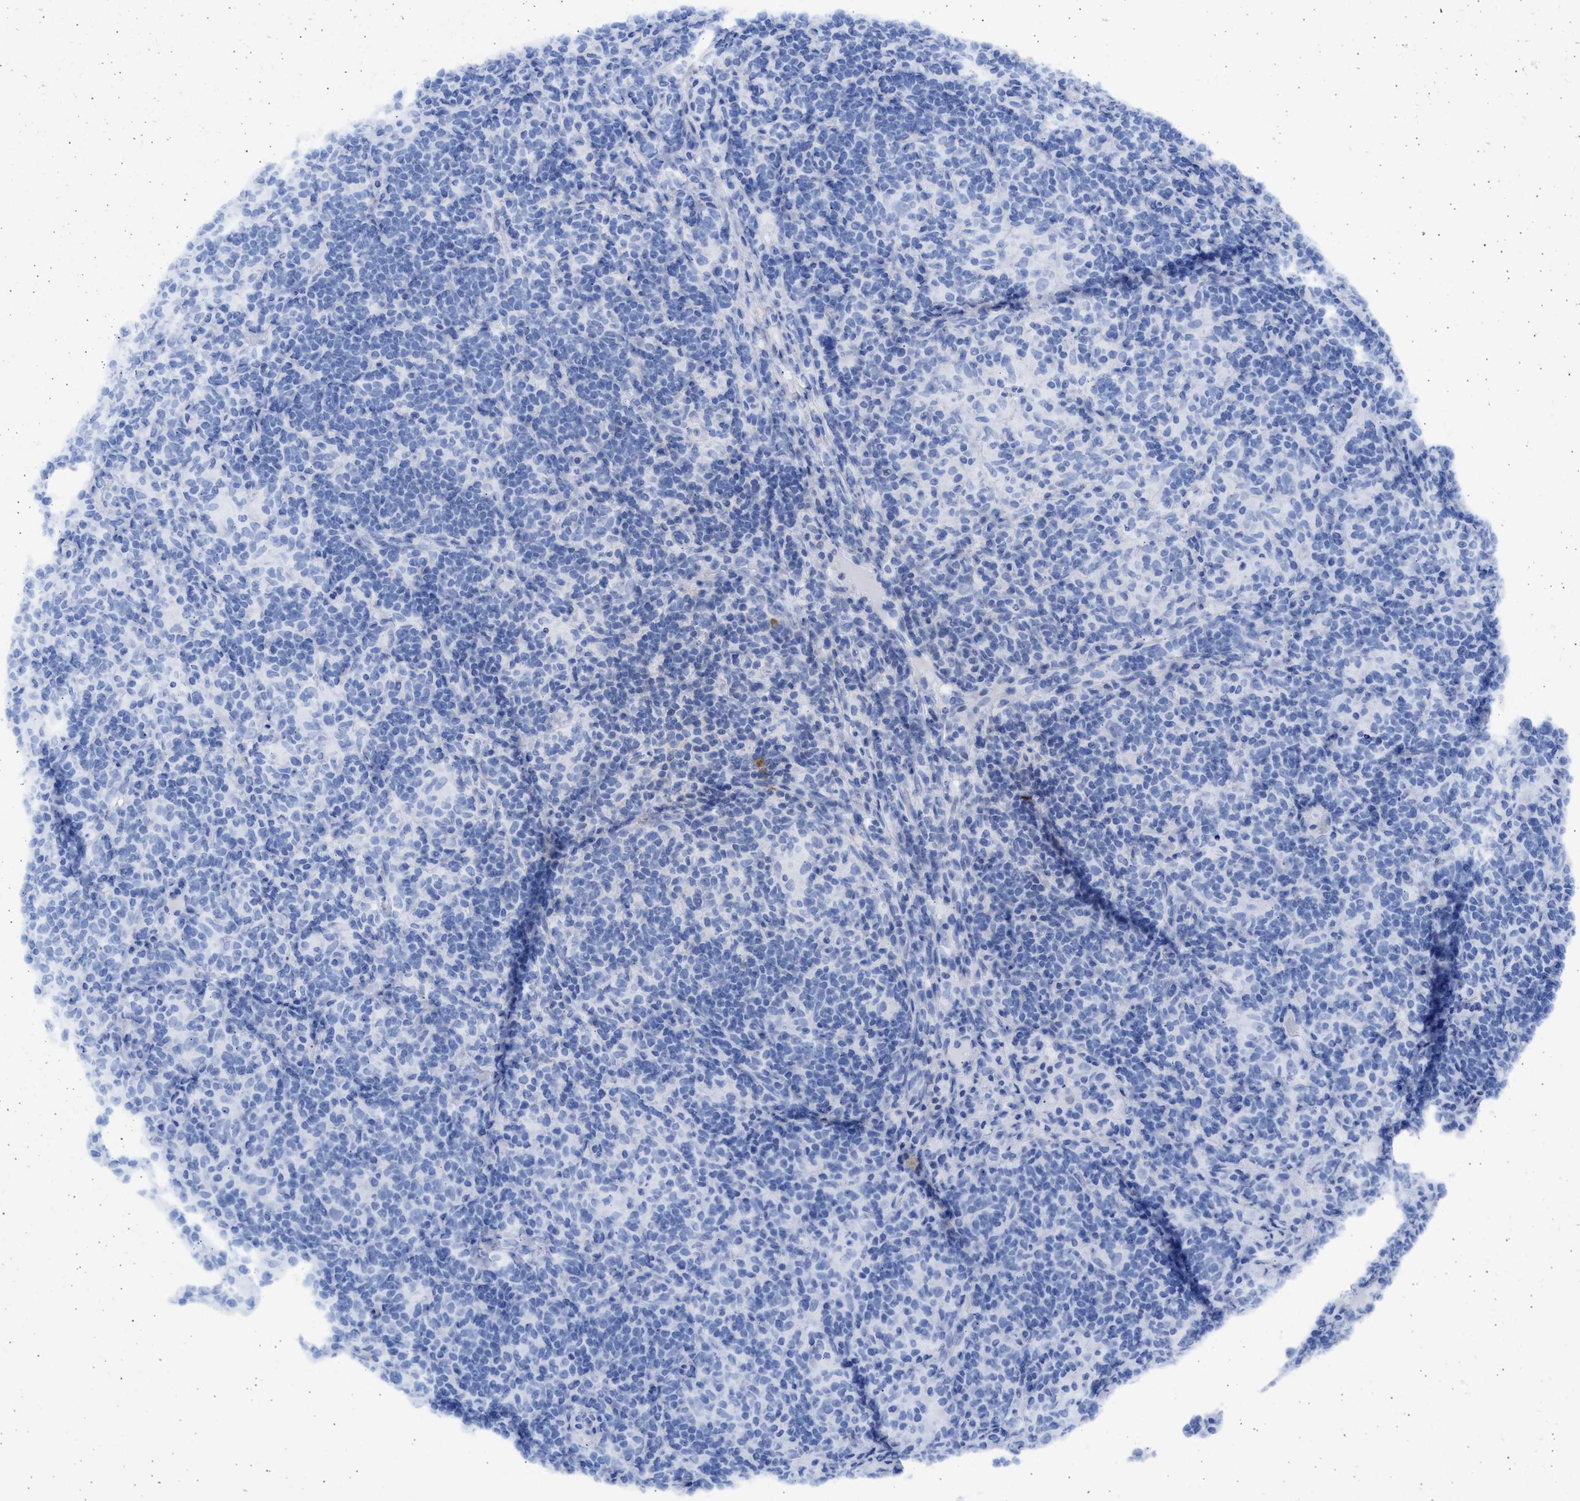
{"staining": {"intensity": "negative", "quantity": "none", "location": "none"}, "tissue": "lymphoma", "cell_type": "Tumor cells", "image_type": "cancer", "snomed": [{"axis": "morphology", "description": "Hodgkin's disease, NOS"}, {"axis": "topography", "description": "Lymph node"}], "caption": "The immunohistochemistry image has no significant positivity in tumor cells of lymphoma tissue.", "gene": "ALDOC", "patient": {"sex": "male", "age": 70}}